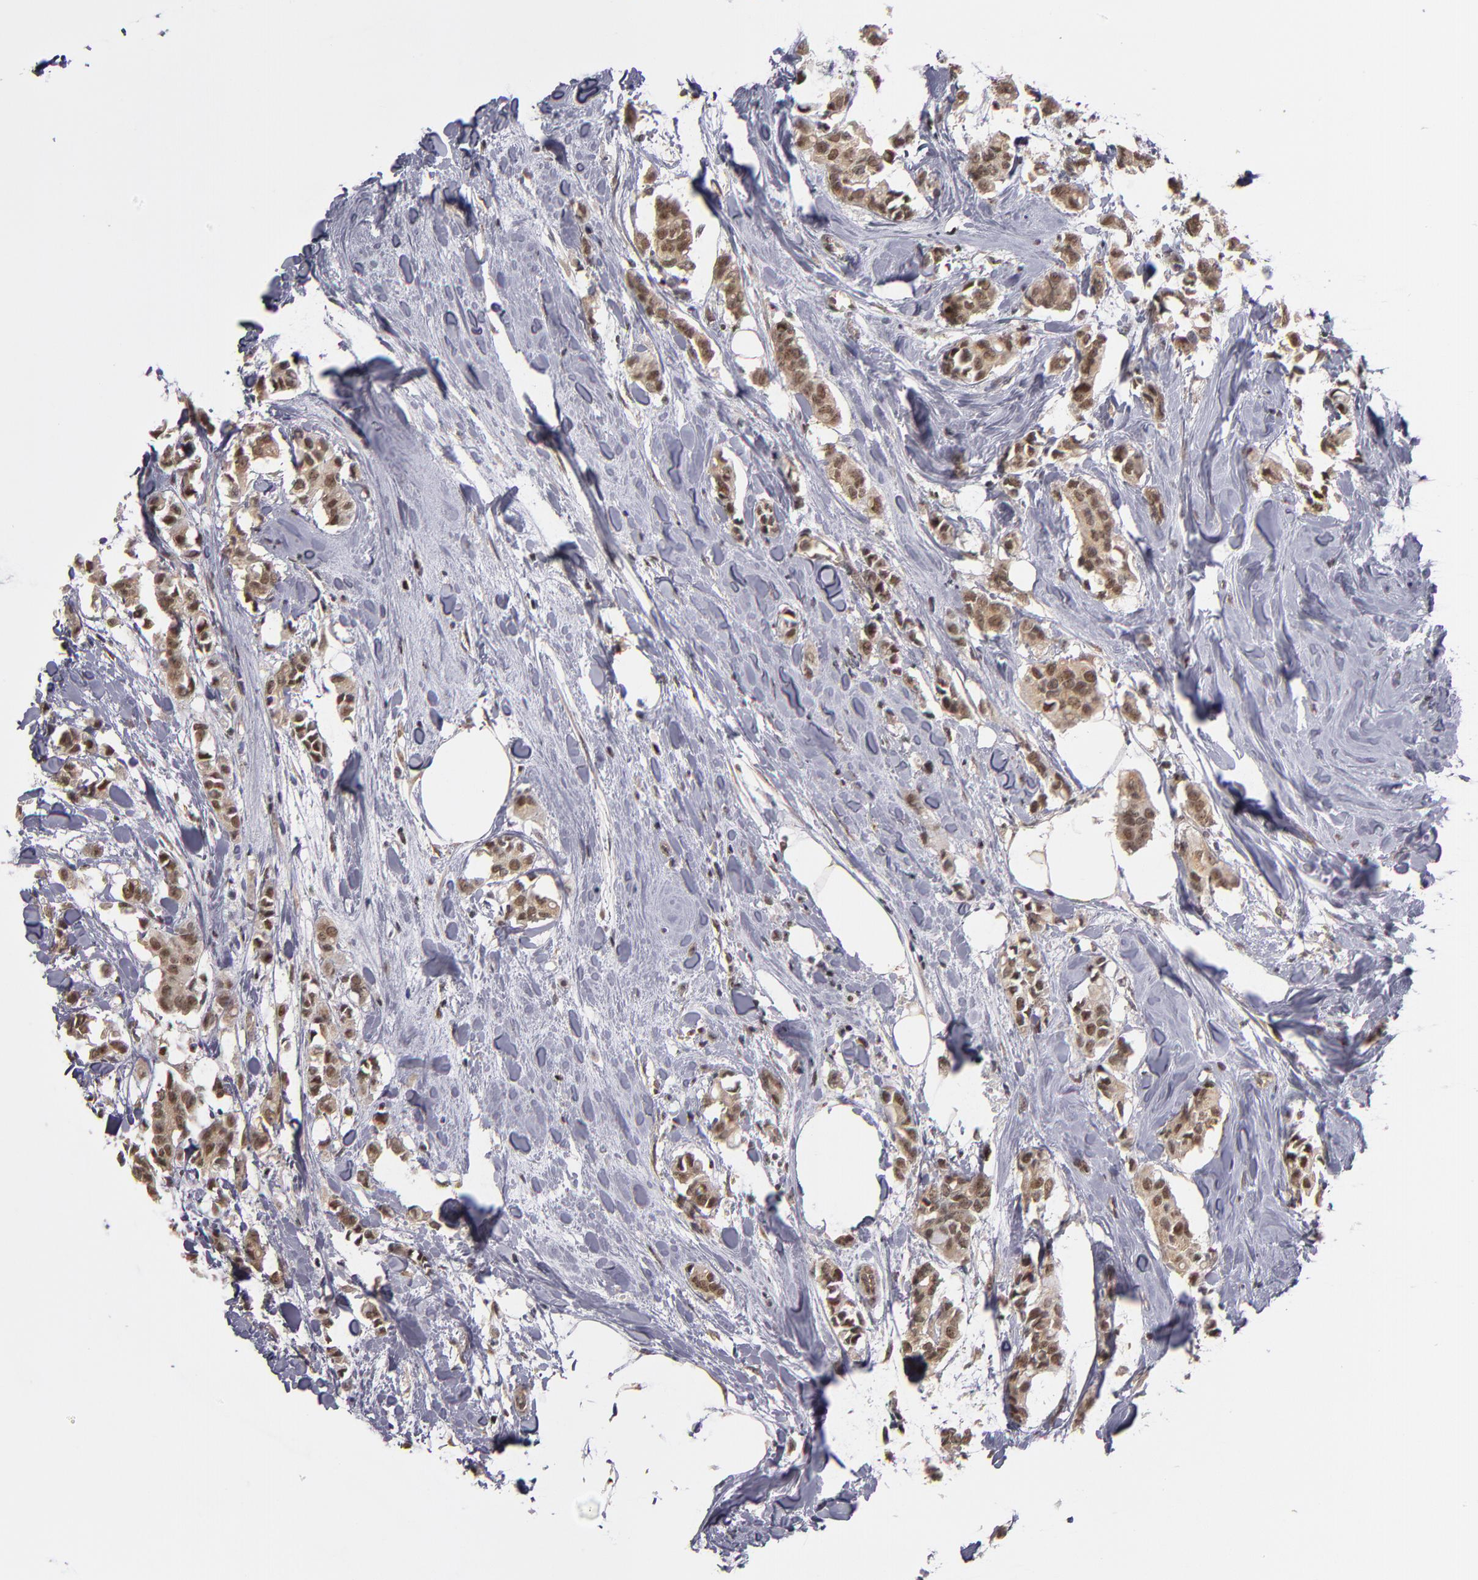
{"staining": {"intensity": "weak", "quantity": ">75%", "location": "nuclear"}, "tissue": "breast cancer", "cell_type": "Tumor cells", "image_type": "cancer", "snomed": [{"axis": "morphology", "description": "Duct carcinoma"}, {"axis": "topography", "description": "Breast"}], "caption": "High-magnification brightfield microscopy of invasive ductal carcinoma (breast) stained with DAB (brown) and counterstained with hematoxylin (blue). tumor cells exhibit weak nuclear expression is present in about>75% of cells.", "gene": "KDM6A", "patient": {"sex": "female", "age": 84}}